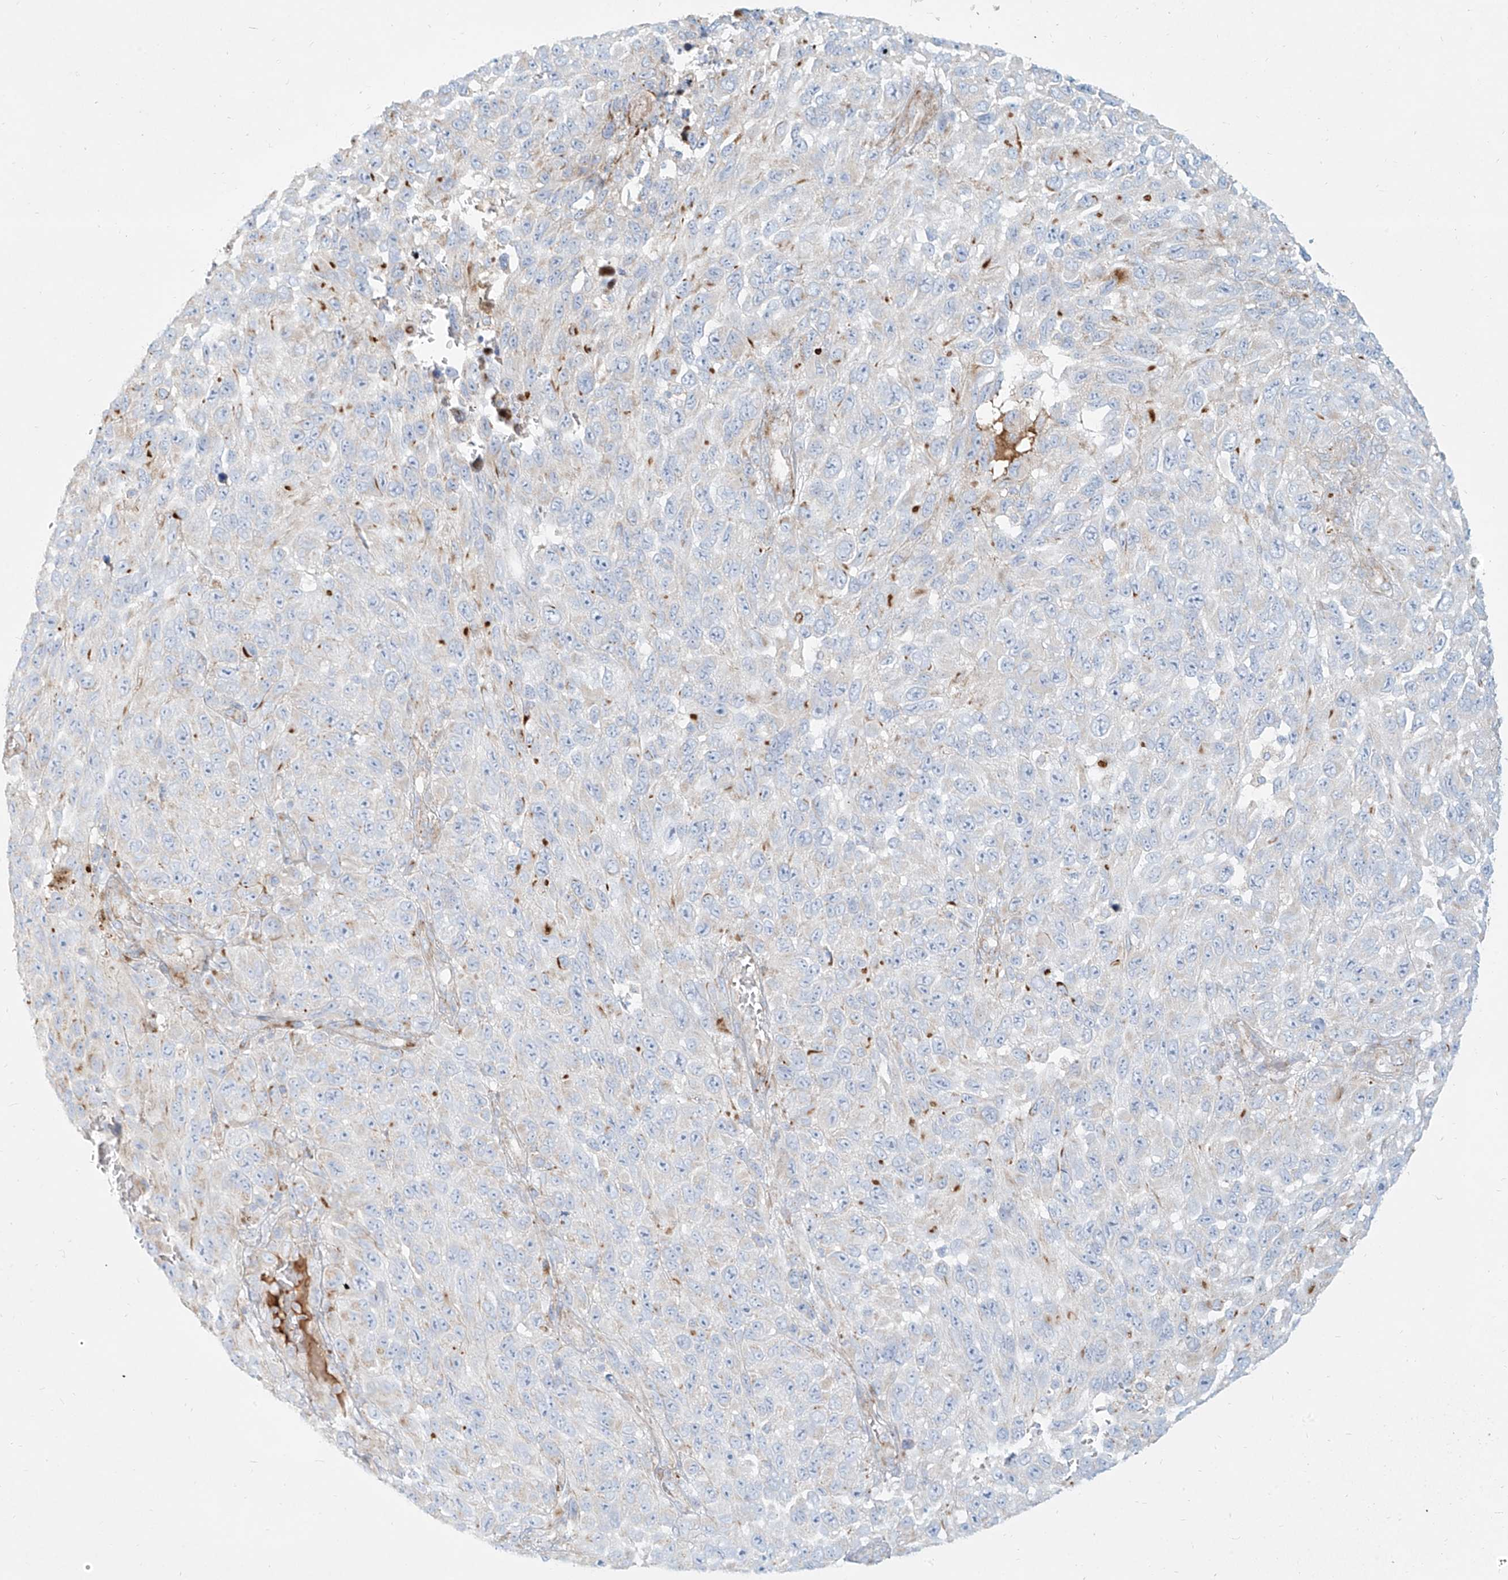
{"staining": {"intensity": "negative", "quantity": "none", "location": "none"}, "tissue": "melanoma", "cell_type": "Tumor cells", "image_type": "cancer", "snomed": [{"axis": "morphology", "description": "Malignant melanoma, NOS"}, {"axis": "topography", "description": "Skin"}], "caption": "Immunohistochemistry (IHC) of malignant melanoma displays no expression in tumor cells.", "gene": "MTX2", "patient": {"sex": "female", "age": 96}}